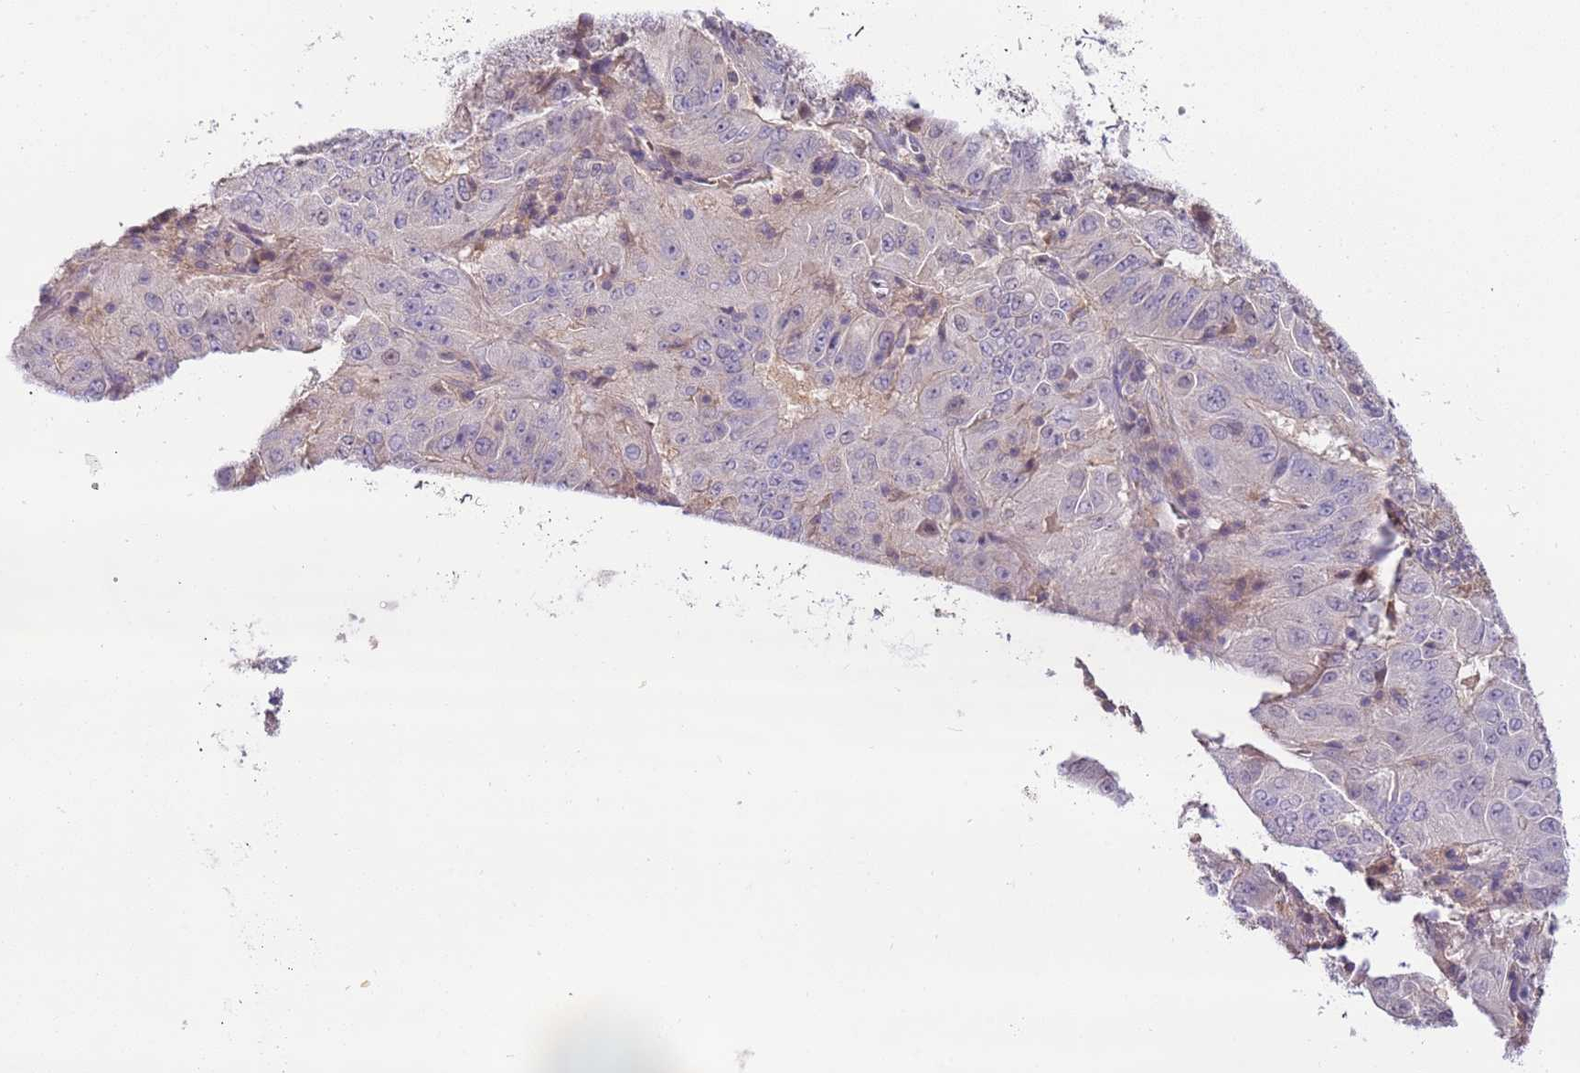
{"staining": {"intensity": "negative", "quantity": "none", "location": "none"}, "tissue": "pancreatic cancer", "cell_type": "Tumor cells", "image_type": "cancer", "snomed": [{"axis": "morphology", "description": "Adenocarcinoma, NOS"}, {"axis": "topography", "description": "Pancreas"}], "caption": "IHC of human pancreatic cancer (adenocarcinoma) demonstrates no positivity in tumor cells.", "gene": "ARHGAP5", "patient": {"sex": "male", "age": 63}}